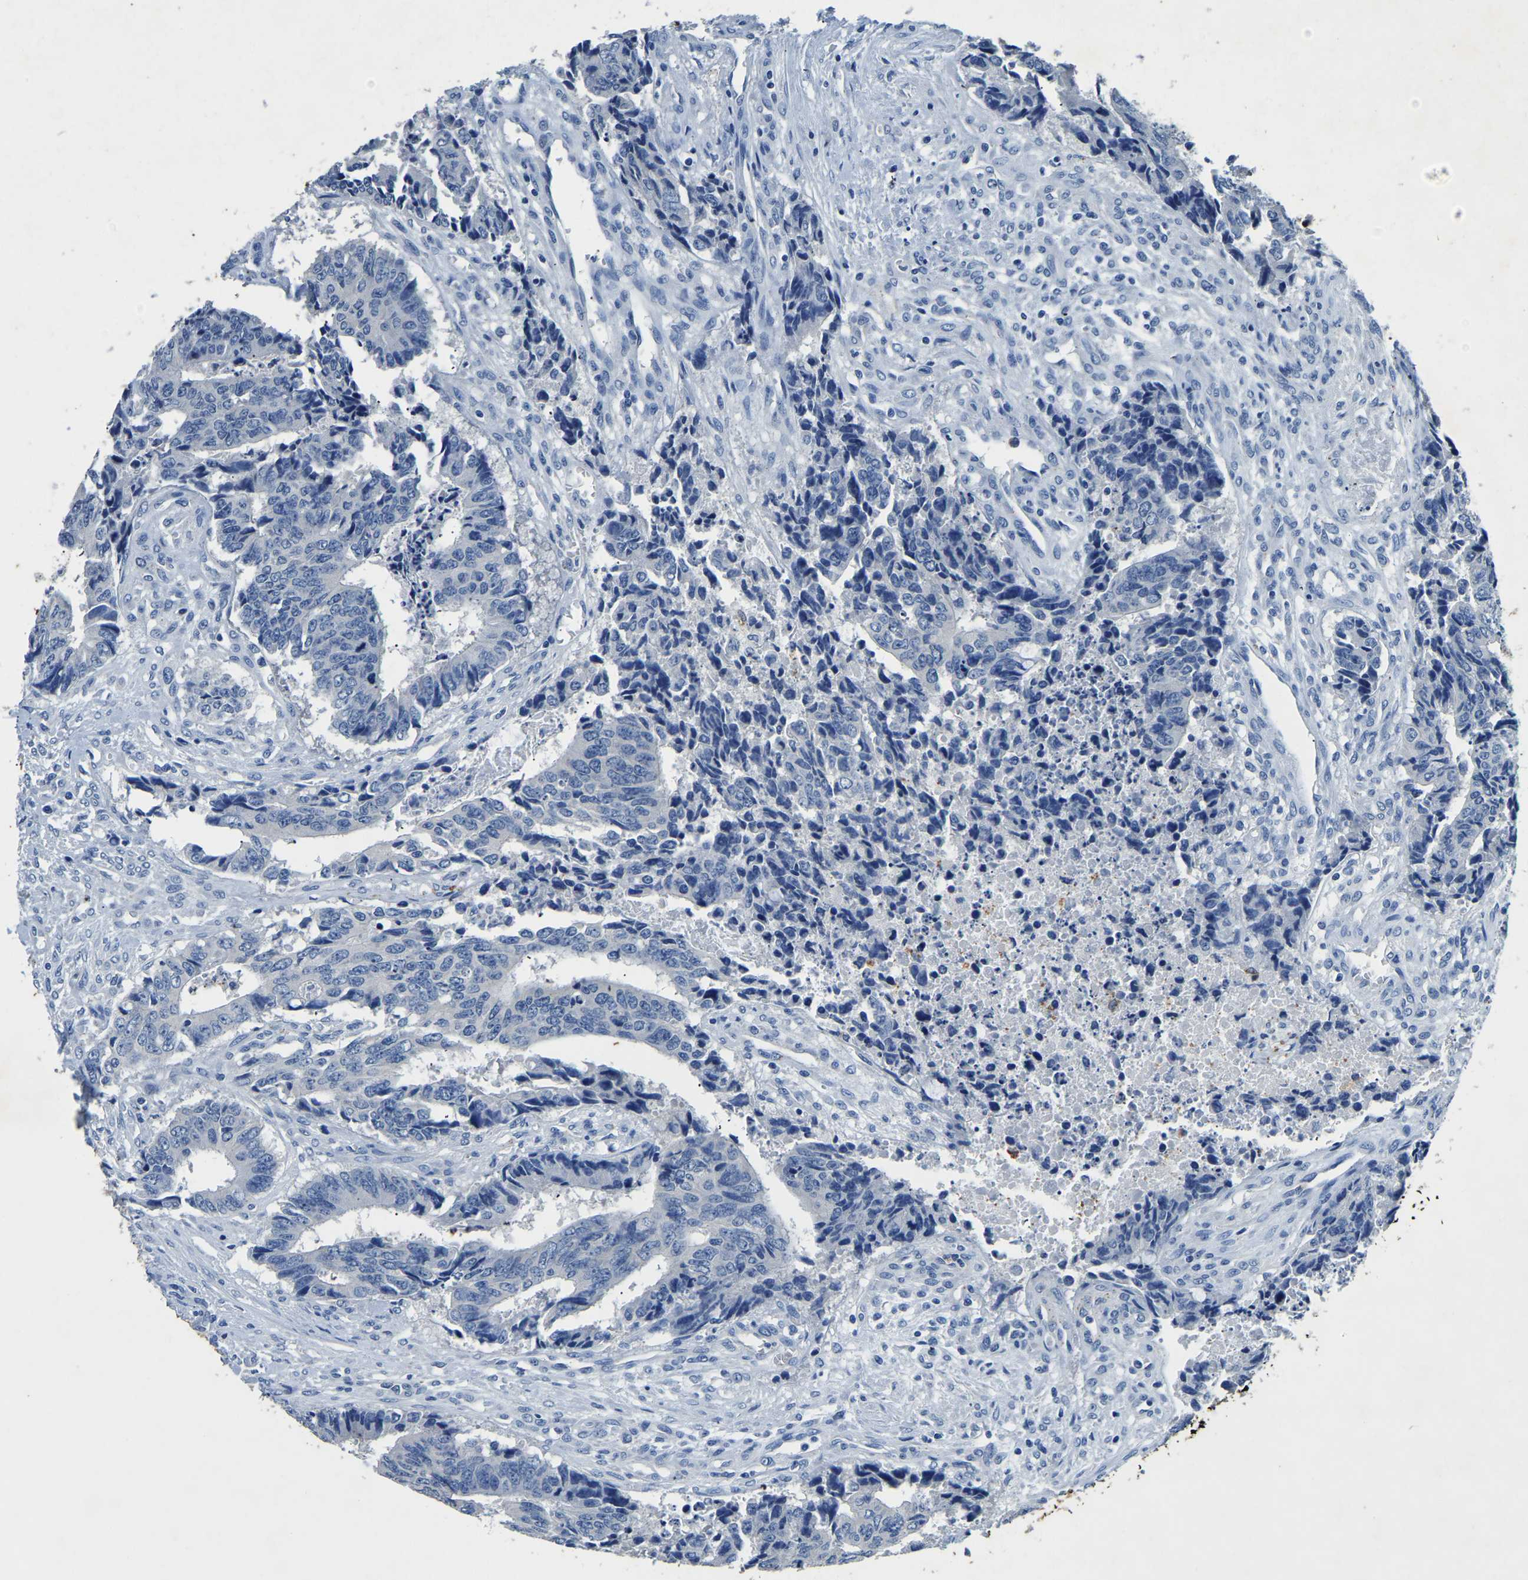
{"staining": {"intensity": "negative", "quantity": "none", "location": "none"}, "tissue": "colorectal cancer", "cell_type": "Tumor cells", "image_type": "cancer", "snomed": [{"axis": "morphology", "description": "Adenocarcinoma, NOS"}, {"axis": "topography", "description": "Rectum"}], "caption": "Tumor cells are negative for brown protein staining in colorectal adenocarcinoma.", "gene": "UBN2", "patient": {"sex": "male", "age": 84}}